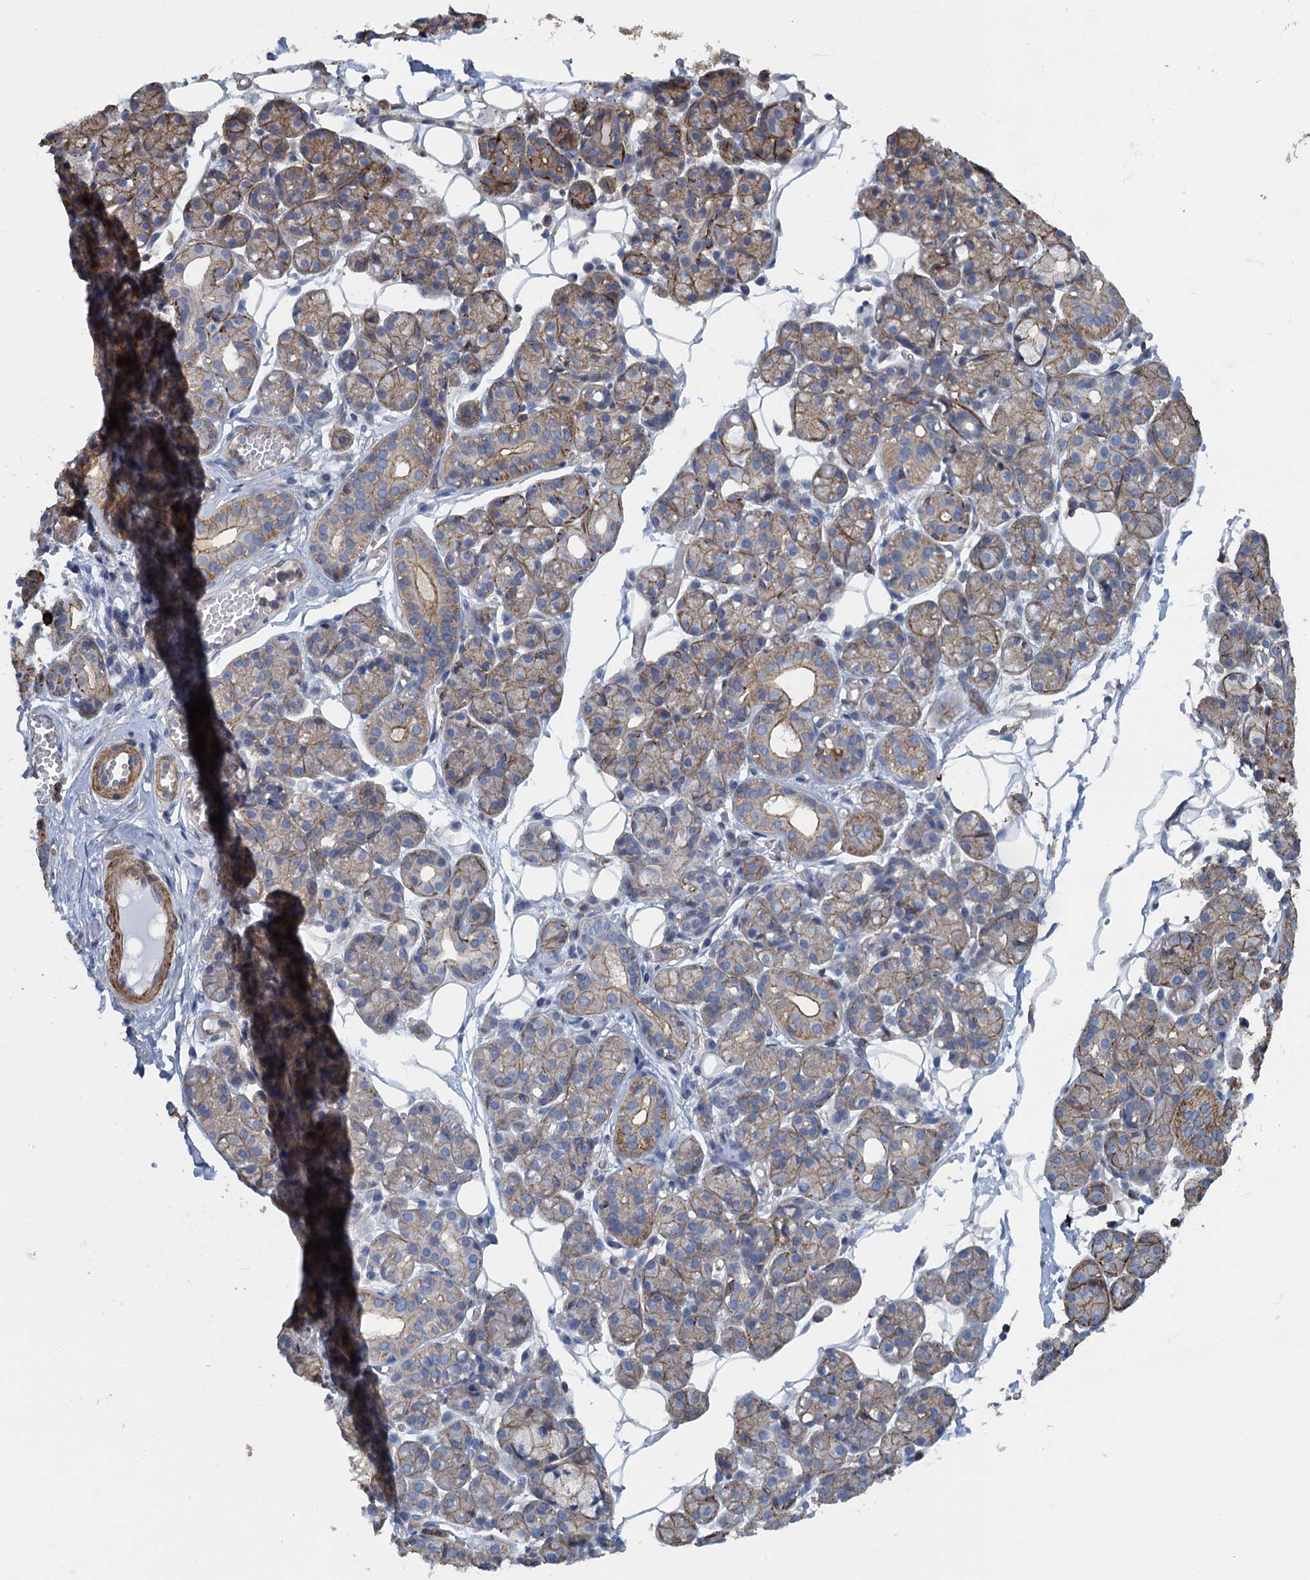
{"staining": {"intensity": "moderate", "quantity": "25%-75%", "location": "cytoplasmic/membranous"}, "tissue": "salivary gland", "cell_type": "Glandular cells", "image_type": "normal", "snomed": [{"axis": "morphology", "description": "Normal tissue, NOS"}, {"axis": "topography", "description": "Salivary gland"}], "caption": "This is a micrograph of IHC staining of unremarkable salivary gland, which shows moderate positivity in the cytoplasmic/membranous of glandular cells.", "gene": "PROSER2", "patient": {"sex": "male", "age": 63}}